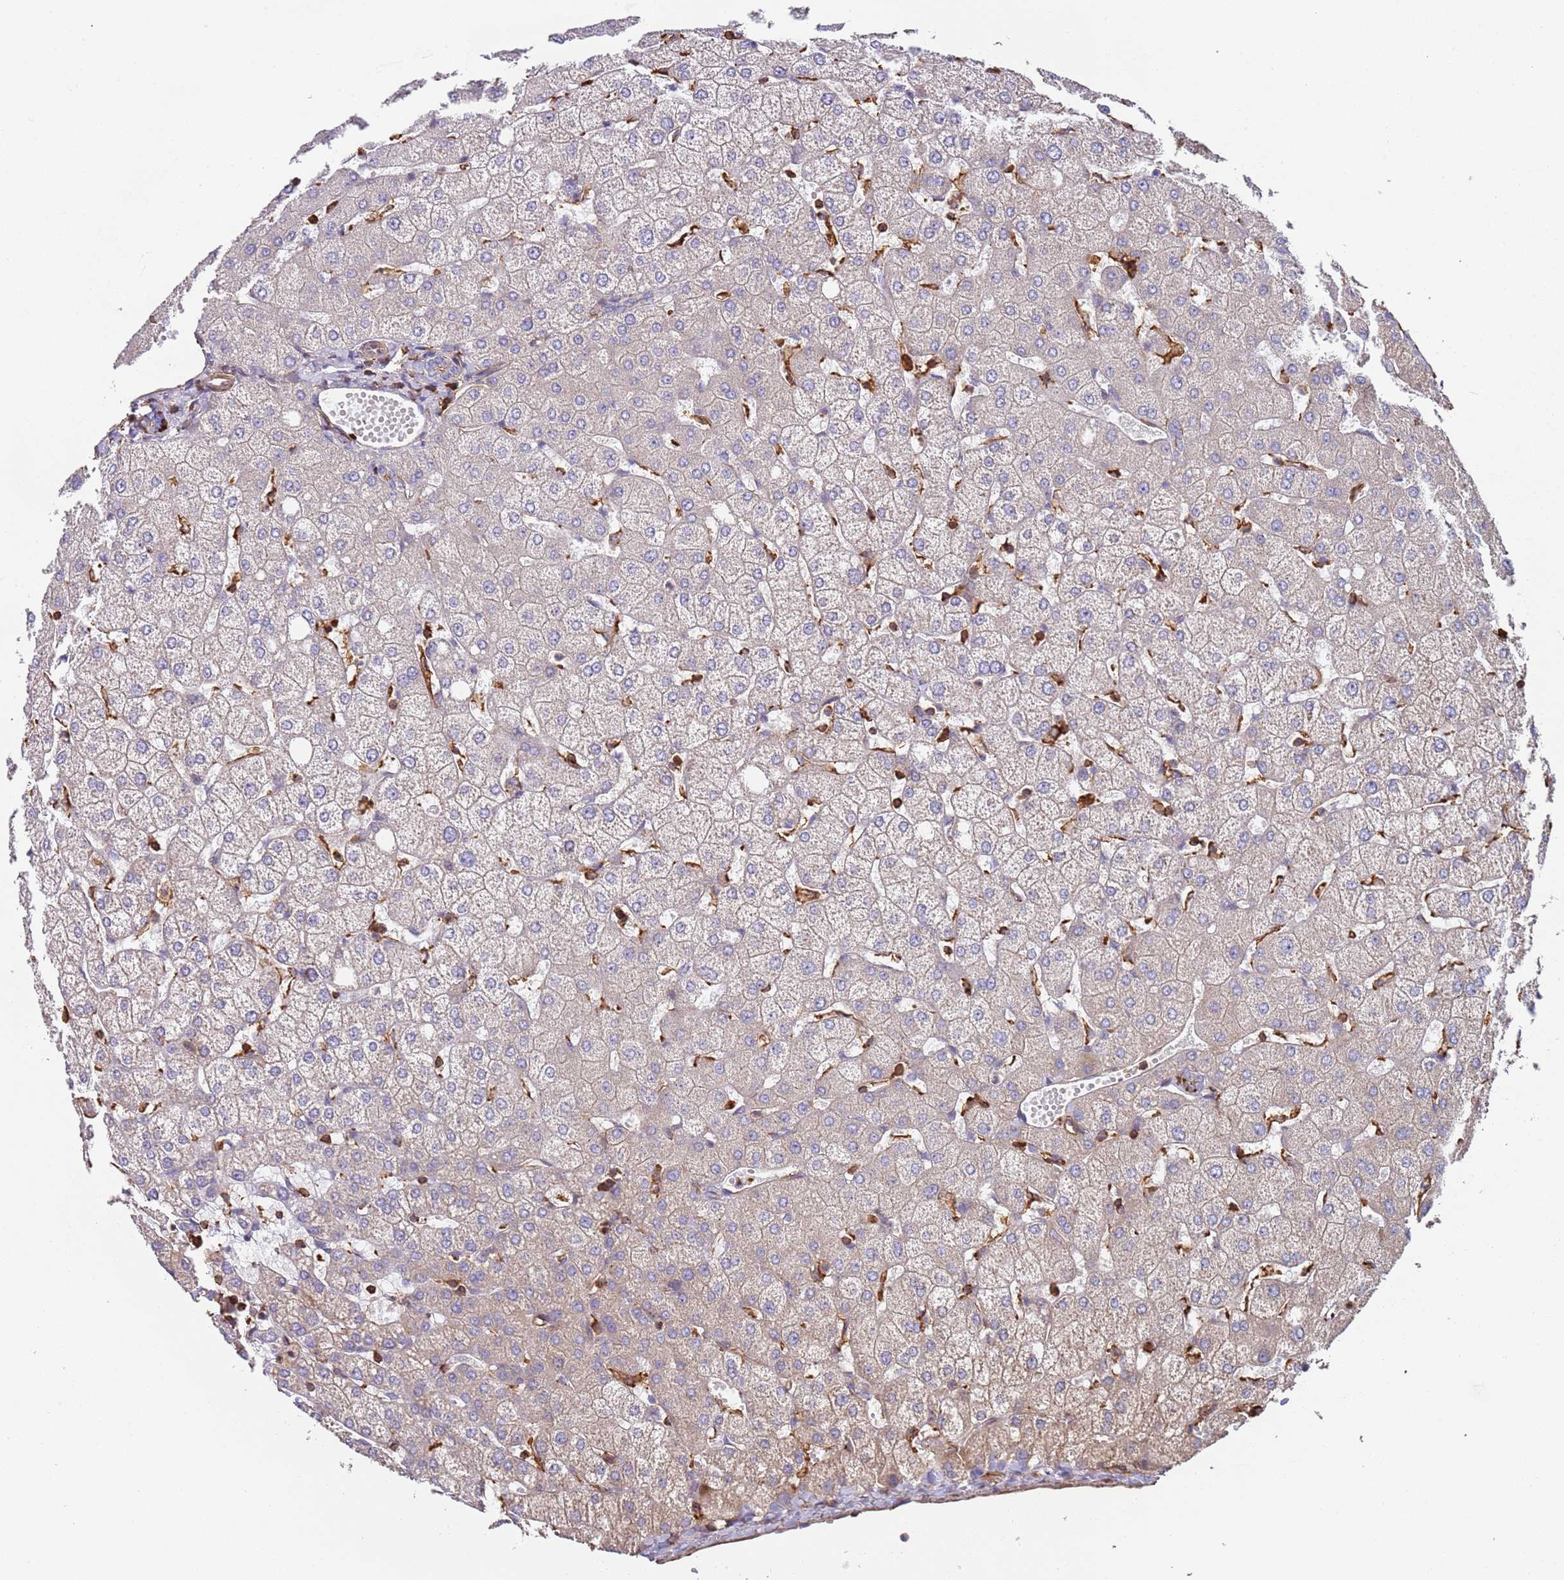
{"staining": {"intensity": "negative", "quantity": "none", "location": "none"}, "tissue": "liver", "cell_type": "Cholangiocytes", "image_type": "normal", "snomed": [{"axis": "morphology", "description": "Normal tissue, NOS"}, {"axis": "topography", "description": "Liver"}], "caption": "IHC image of normal liver: human liver stained with DAB (3,3'-diaminobenzidine) demonstrates no significant protein staining in cholangiocytes.", "gene": "CYP2U1", "patient": {"sex": "female", "age": 54}}